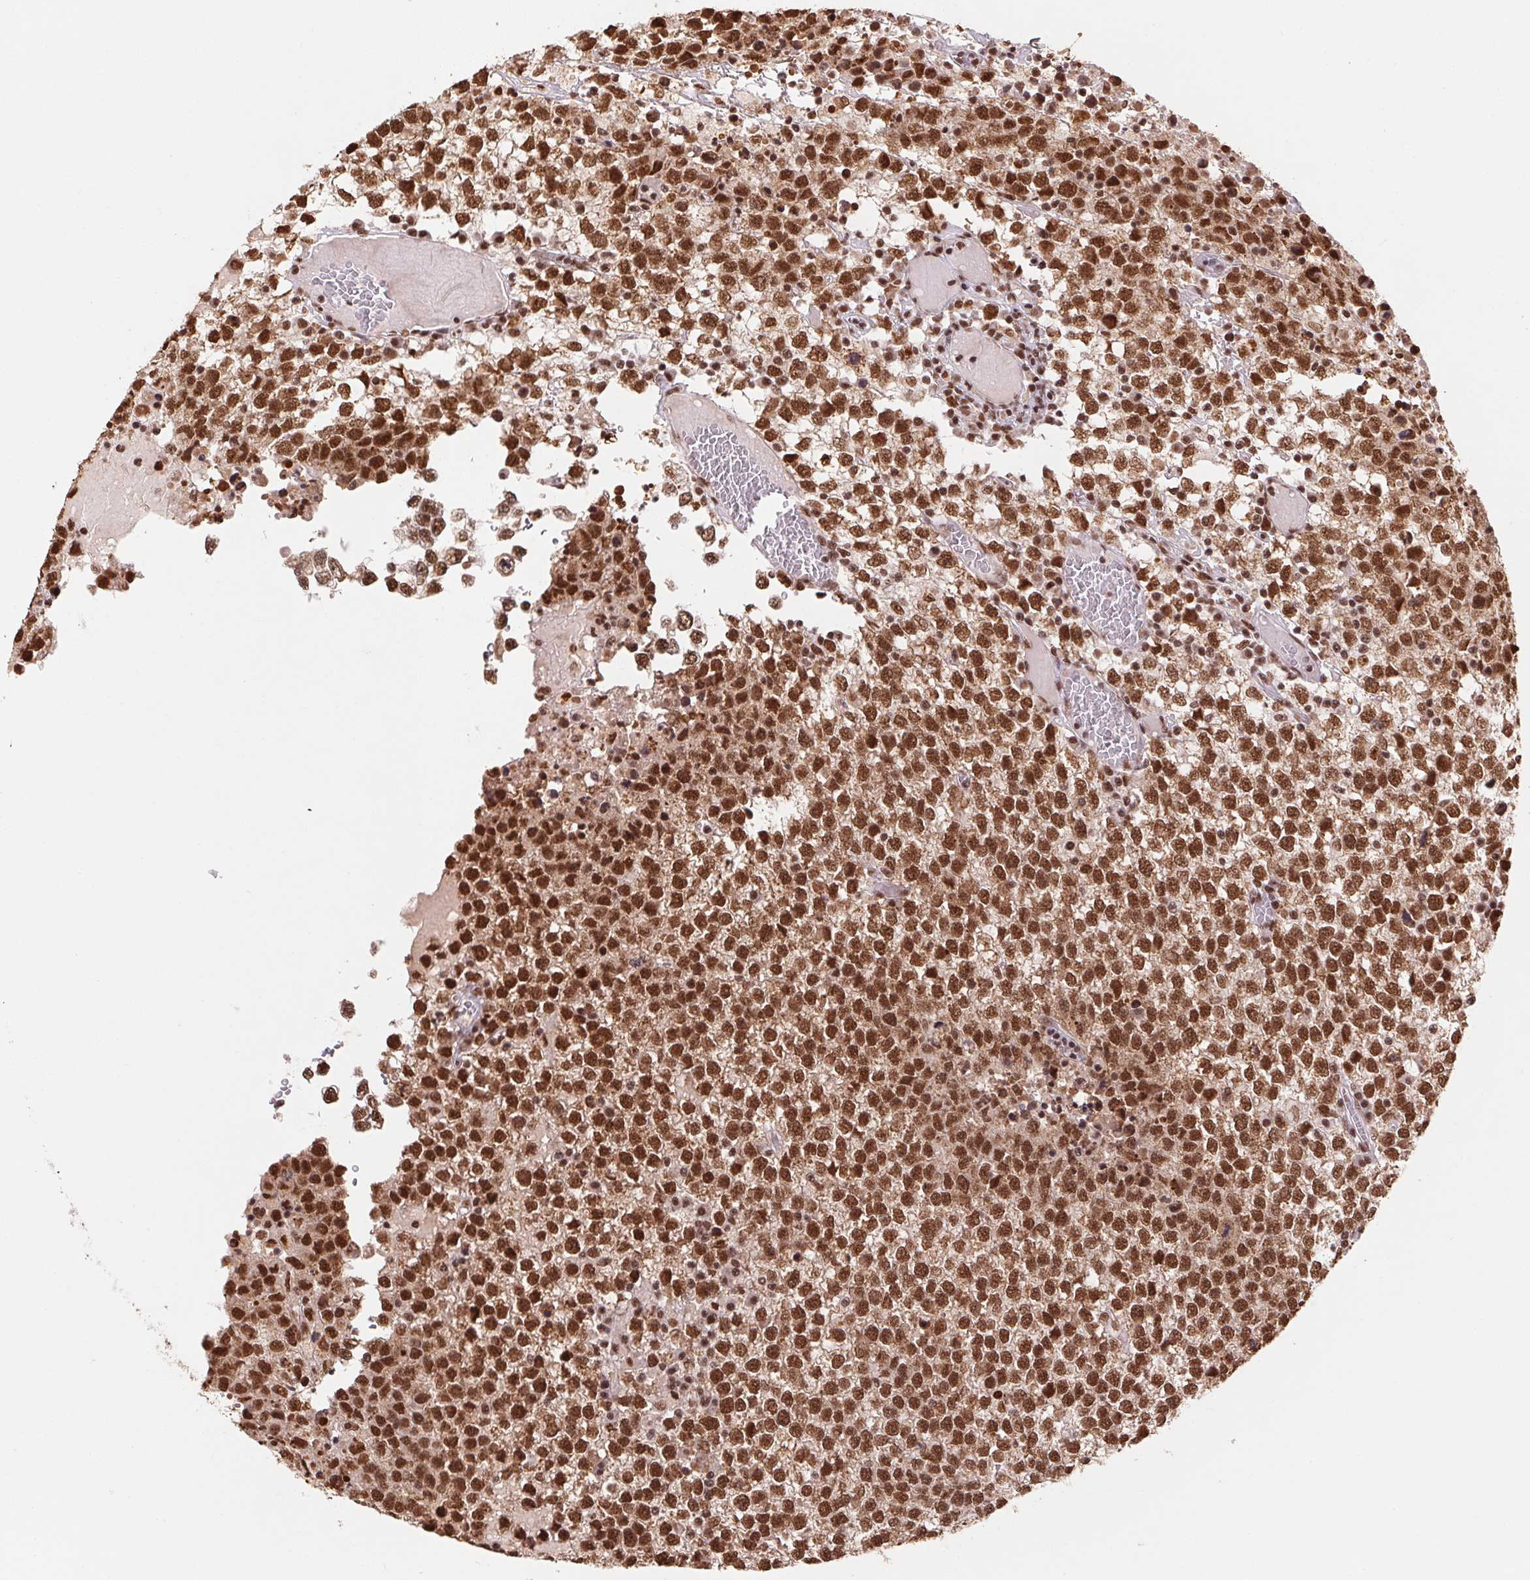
{"staining": {"intensity": "strong", "quantity": ">75%", "location": "nuclear"}, "tissue": "testis cancer", "cell_type": "Tumor cells", "image_type": "cancer", "snomed": [{"axis": "morphology", "description": "Seminoma, NOS"}, {"axis": "topography", "description": "Testis"}], "caption": "Immunohistochemistry (IHC) photomicrograph of neoplastic tissue: human testis cancer stained using IHC exhibits high levels of strong protein expression localized specifically in the nuclear of tumor cells, appearing as a nuclear brown color.", "gene": "SNRPG", "patient": {"sex": "male", "age": 65}}